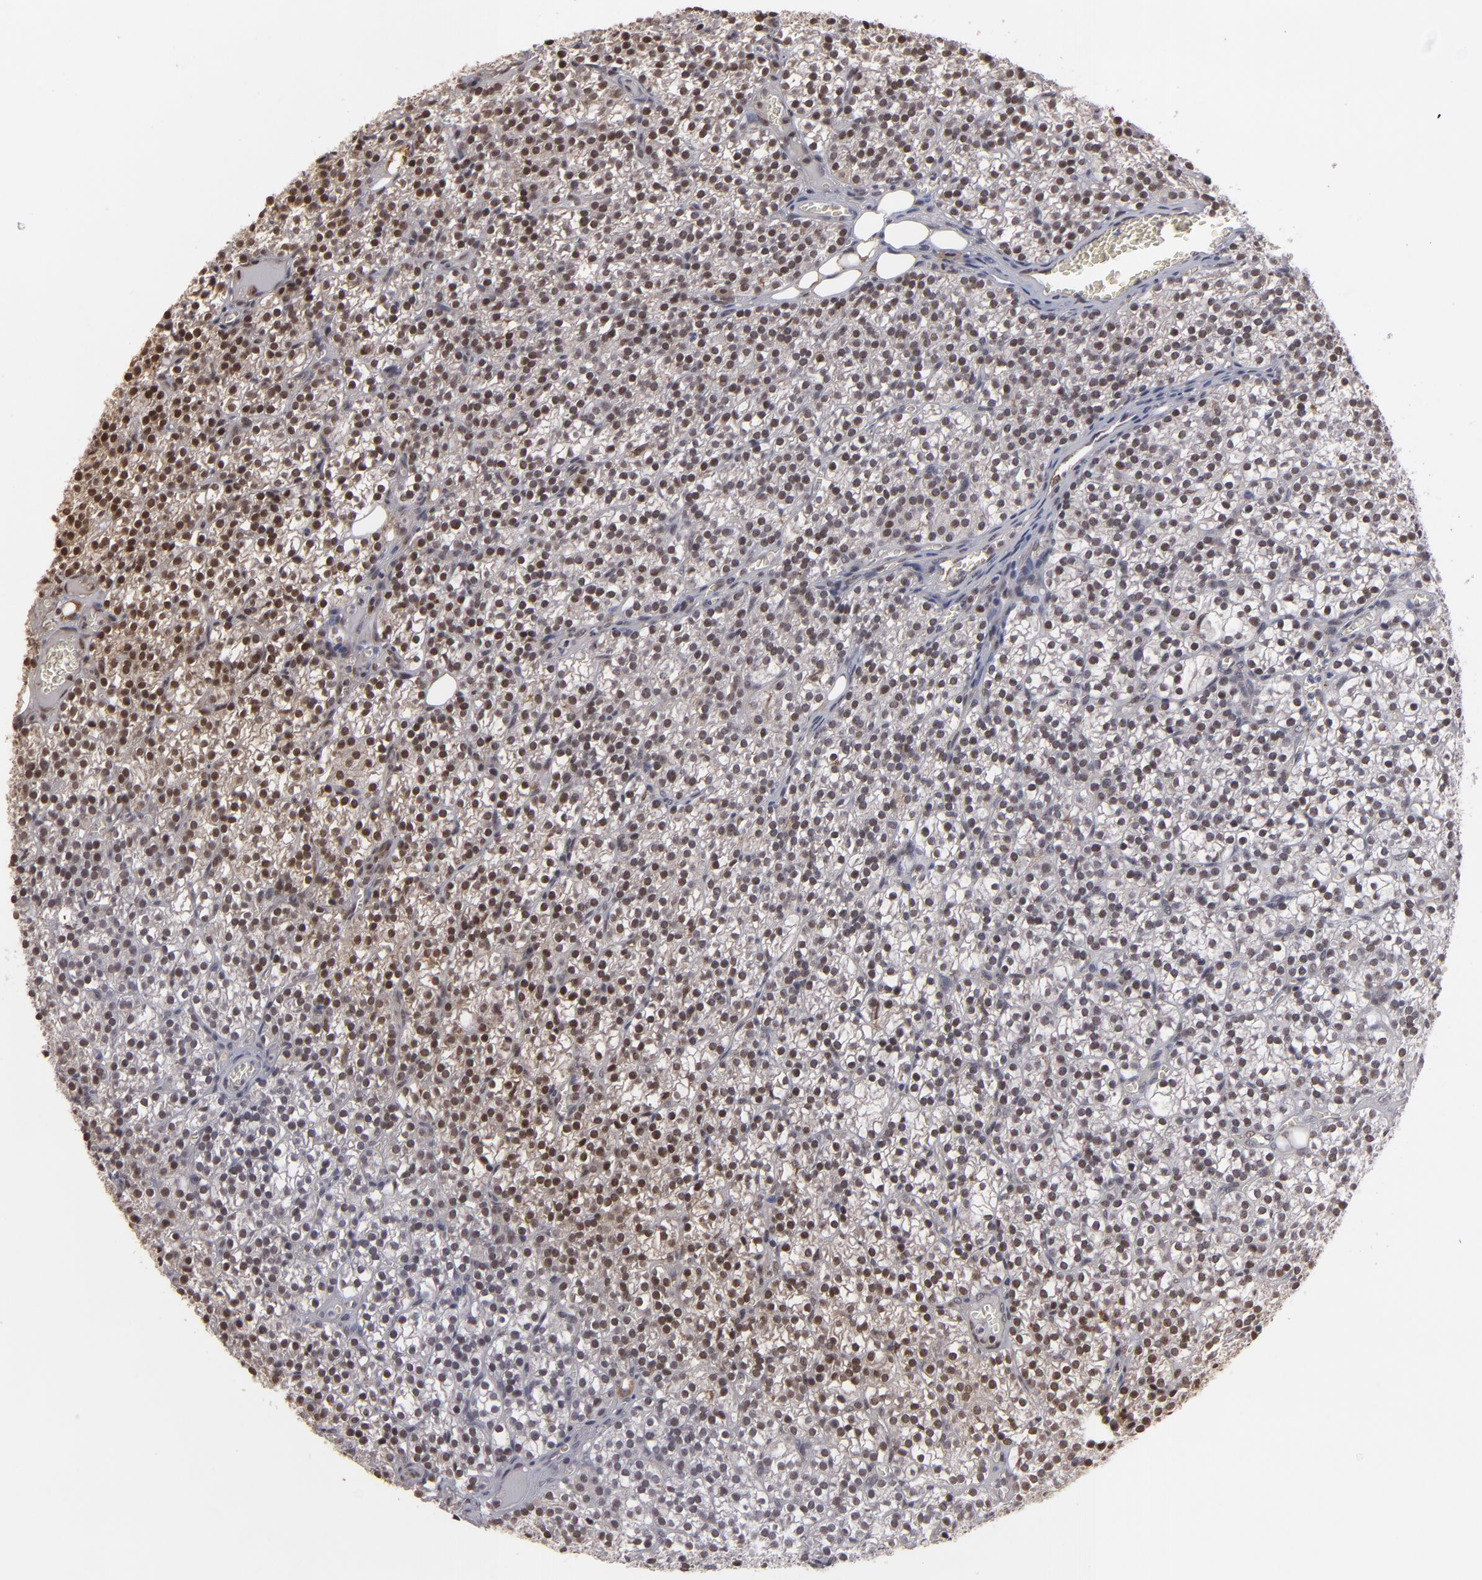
{"staining": {"intensity": "strong", "quantity": ">75%", "location": "nuclear"}, "tissue": "parathyroid gland", "cell_type": "Glandular cells", "image_type": "normal", "snomed": [{"axis": "morphology", "description": "Normal tissue, NOS"}, {"axis": "topography", "description": "Parathyroid gland"}], "caption": "Protein staining of normal parathyroid gland displays strong nuclear positivity in about >75% of glandular cells.", "gene": "ZNF75A", "patient": {"sex": "female", "age": 17}}